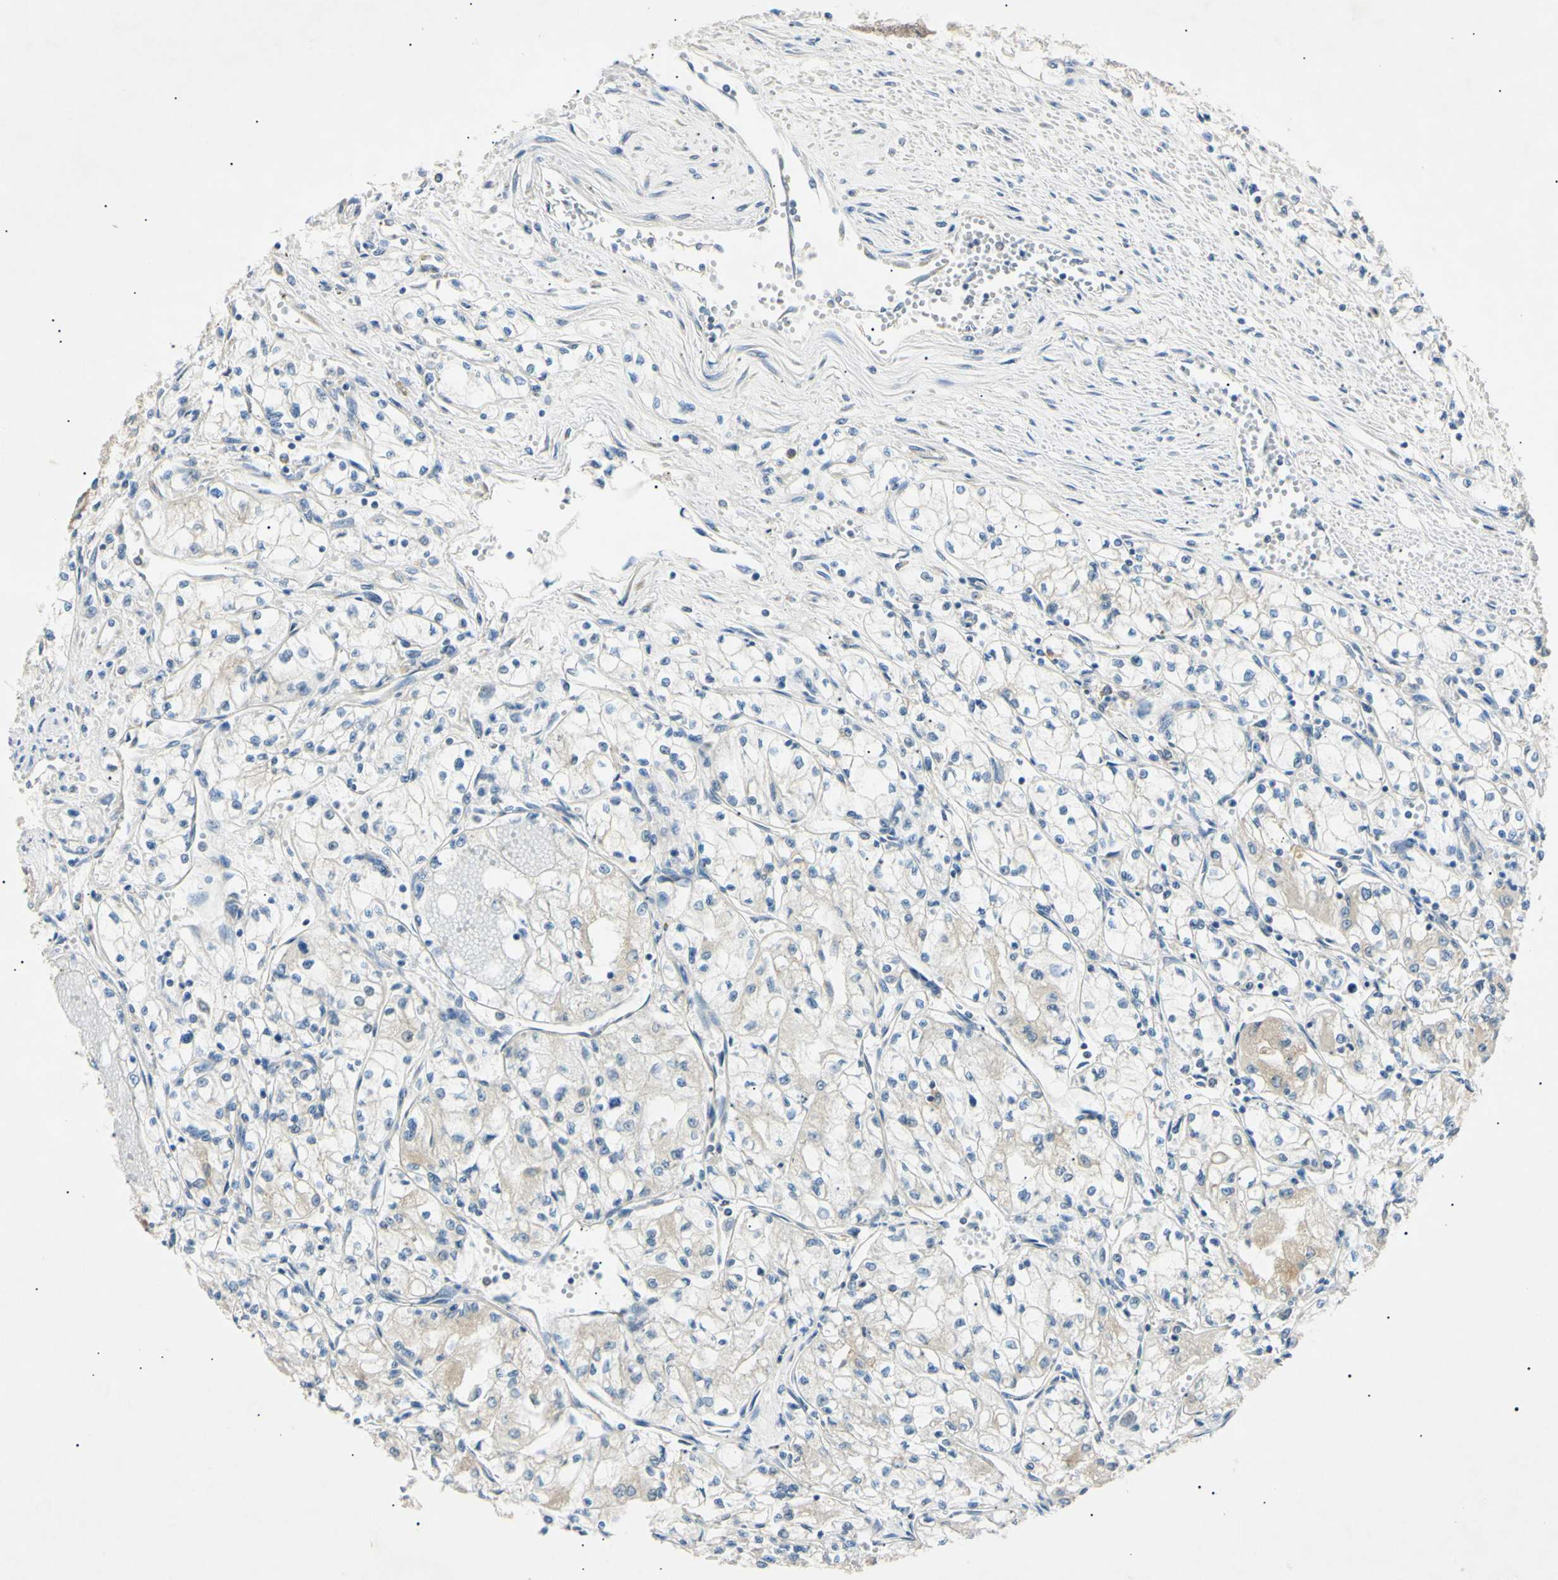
{"staining": {"intensity": "weak", "quantity": "<25%", "location": "cytoplasmic/membranous"}, "tissue": "renal cancer", "cell_type": "Tumor cells", "image_type": "cancer", "snomed": [{"axis": "morphology", "description": "Normal tissue, NOS"}, {"axis": "morphology", "description": "Adenocarcinoma, NOS"}, {"axis": "topography", "description": "Kidney"}], "caption": "Micrograph shows no protein positivity in tumor cells of renal adenocarcinoma tissue.", "gene": "DNAJB12", "patient": {"sex": "male", "age": 59}}